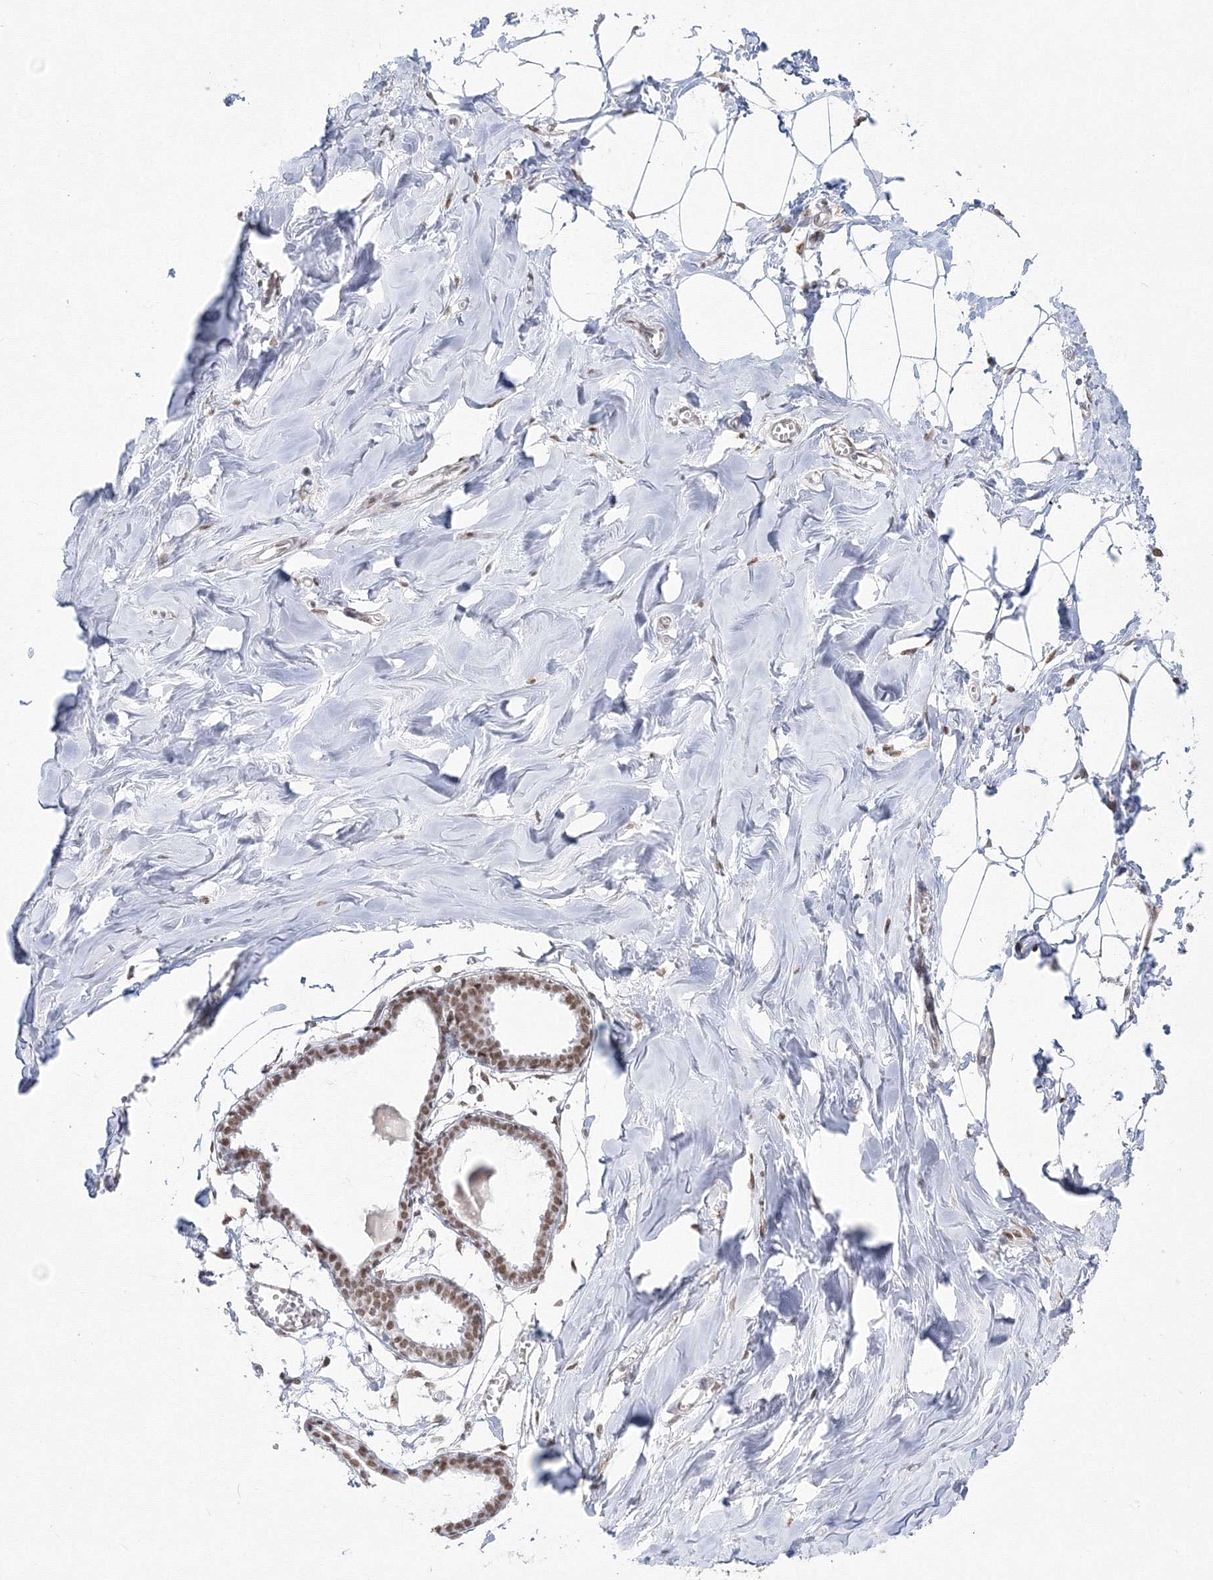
{"staining": {"intensity": "moderate", "quantity": ">75%", "location": "nuclear"}, "tissue": "breast", "cell_type": "Adipocytes", "image_type": "normal", "snomed": [{"axis": "morphology", "description": "Normal tissue, NOS"}, {"axis": "topography", "description": "Breast"}], "caption": "Protein positivity by immunohistochemistry shows moderate nuclear expression in approximately >75% of adipocytes in benign breast.", "gene": "ZNF638", "patient": {"sex": "female", "age": 27}}